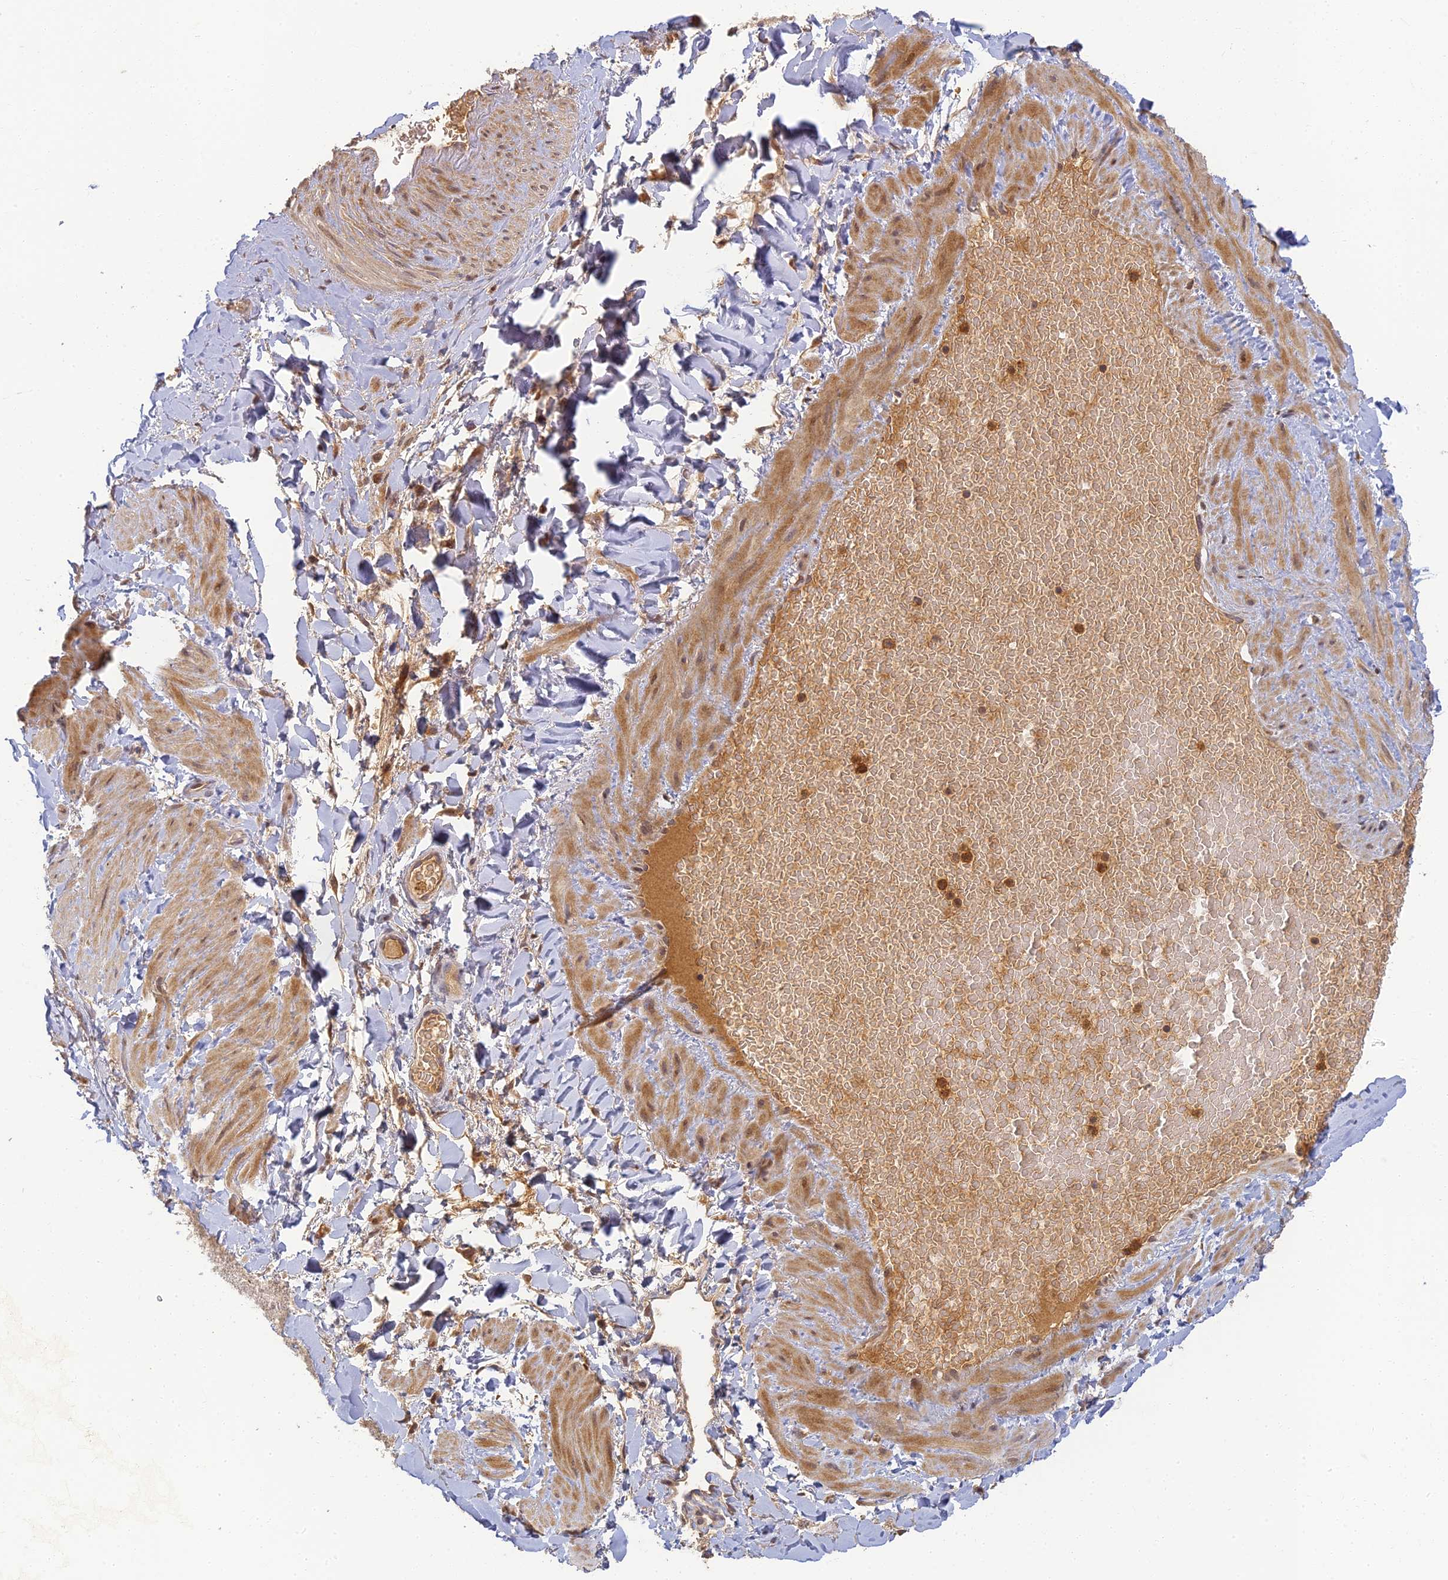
{"staining": {"intensity": "negative", "quantity": "none", "location": "none"}, "tissue": "adipose tissue", "cell_type": "Adipocytes", "image_type": "normal", "snomed": [{"axis": "morphology", "description": "Normal tissue, NOS"}, {"axis": "topography", "description": "Soft tissue"}, {"axis": "topography", "description": "Vascular tissue"}], "caption": "Immunohistochemical staining of unremarkable adipose tissue demonstrates no significant expression in adipocytes.", "gene": "RGL3", "patient": {"sex": "male", "age": 54}}